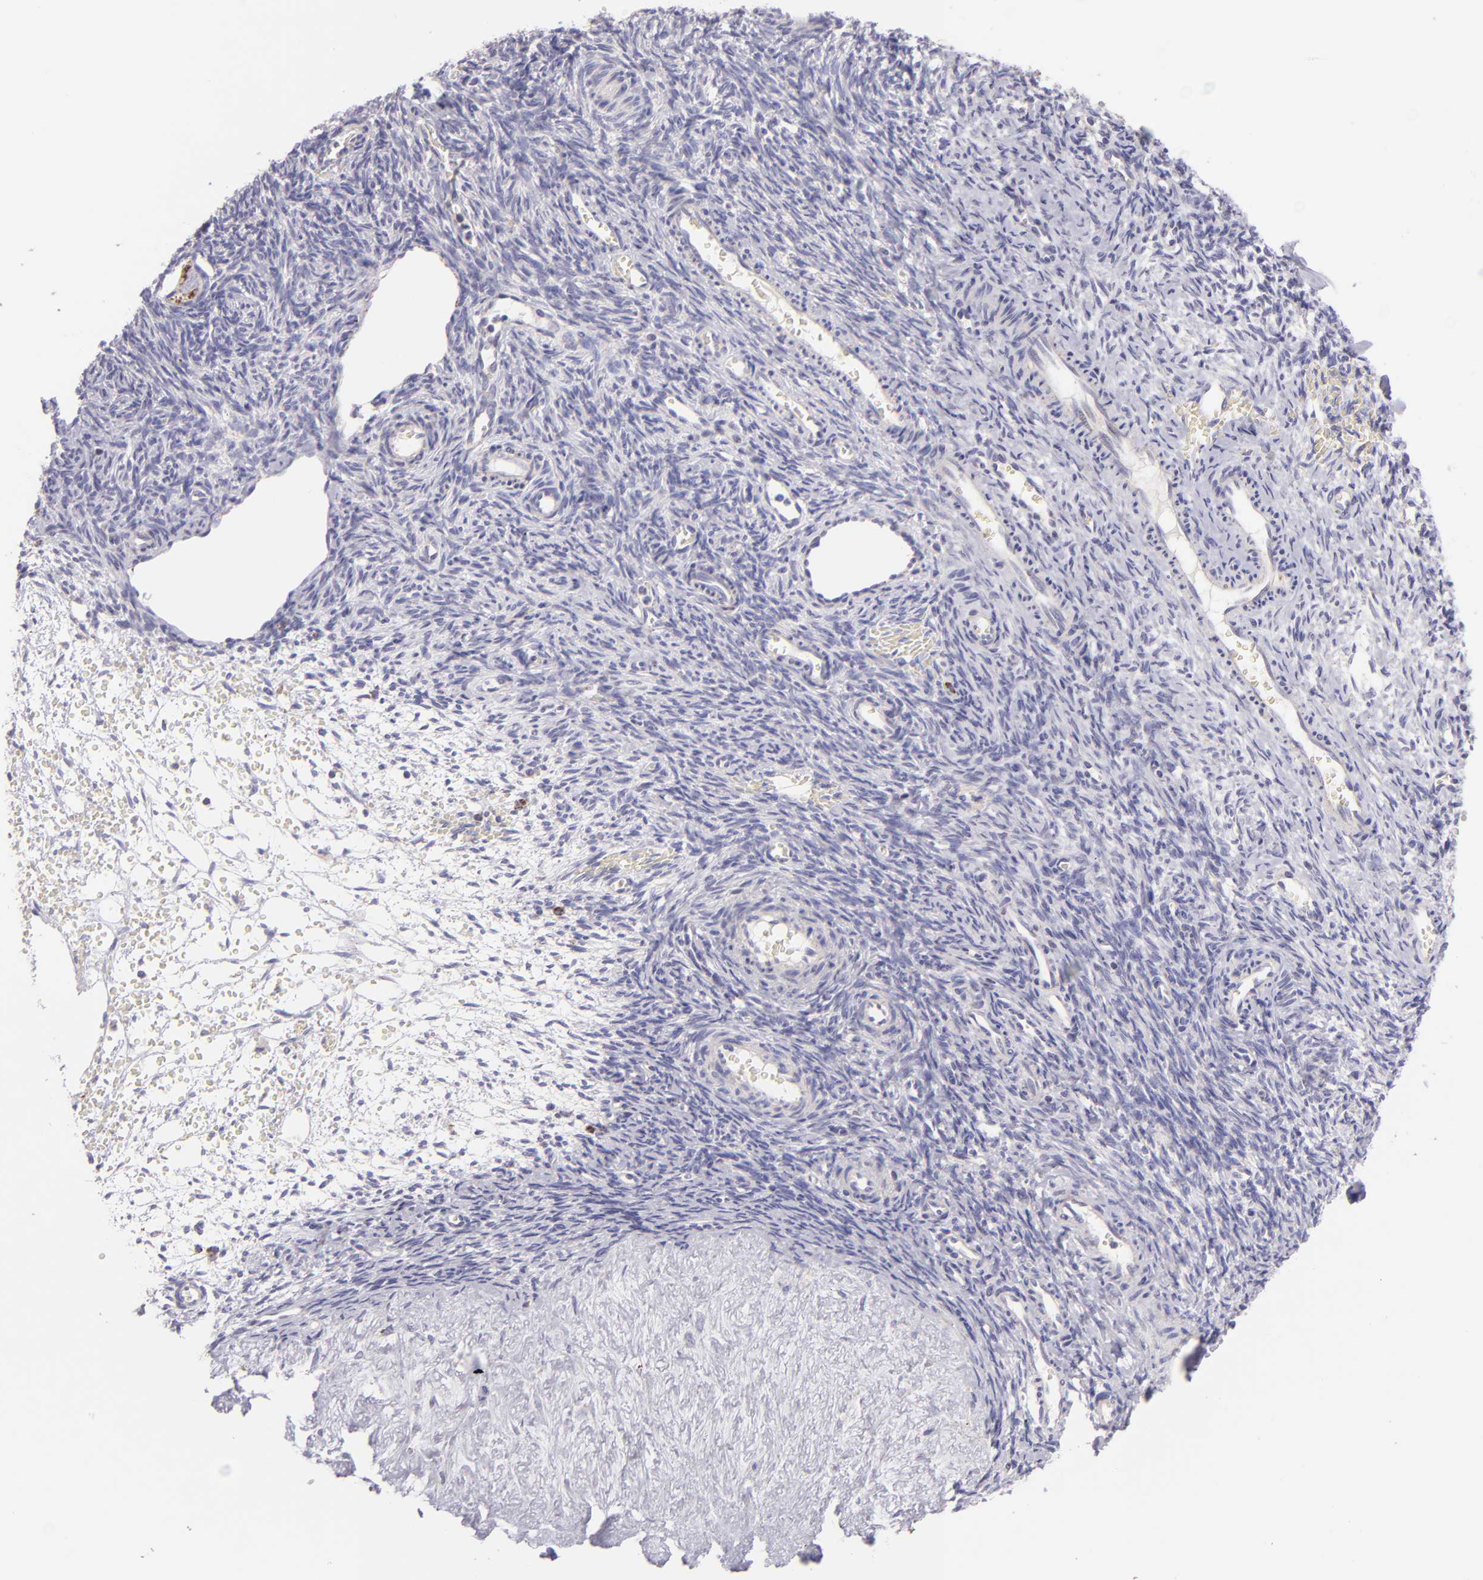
{"staining": {"intensity": "negative", "quantity": "none", "location": "none"}, "tissue": "ovary", "cell_type": "Ovarian stroma cells", "image_type": "normal", "snomed": [{"axis": "morphology", "description": "Normal tissue, NOS"}, {"axis": "topography", "description": "Ovary"}], "caption": "Micrograph shows no significant protein expression in ovarian stroma cells of benign ovary. (DAB (3,3'-diaminobenzidine) immunohistochemistry (IHC) visualized using brightfield microscopy, high magnification).", "gene": "HSPD1", "patient": {"sex": "female", "age": 39}}